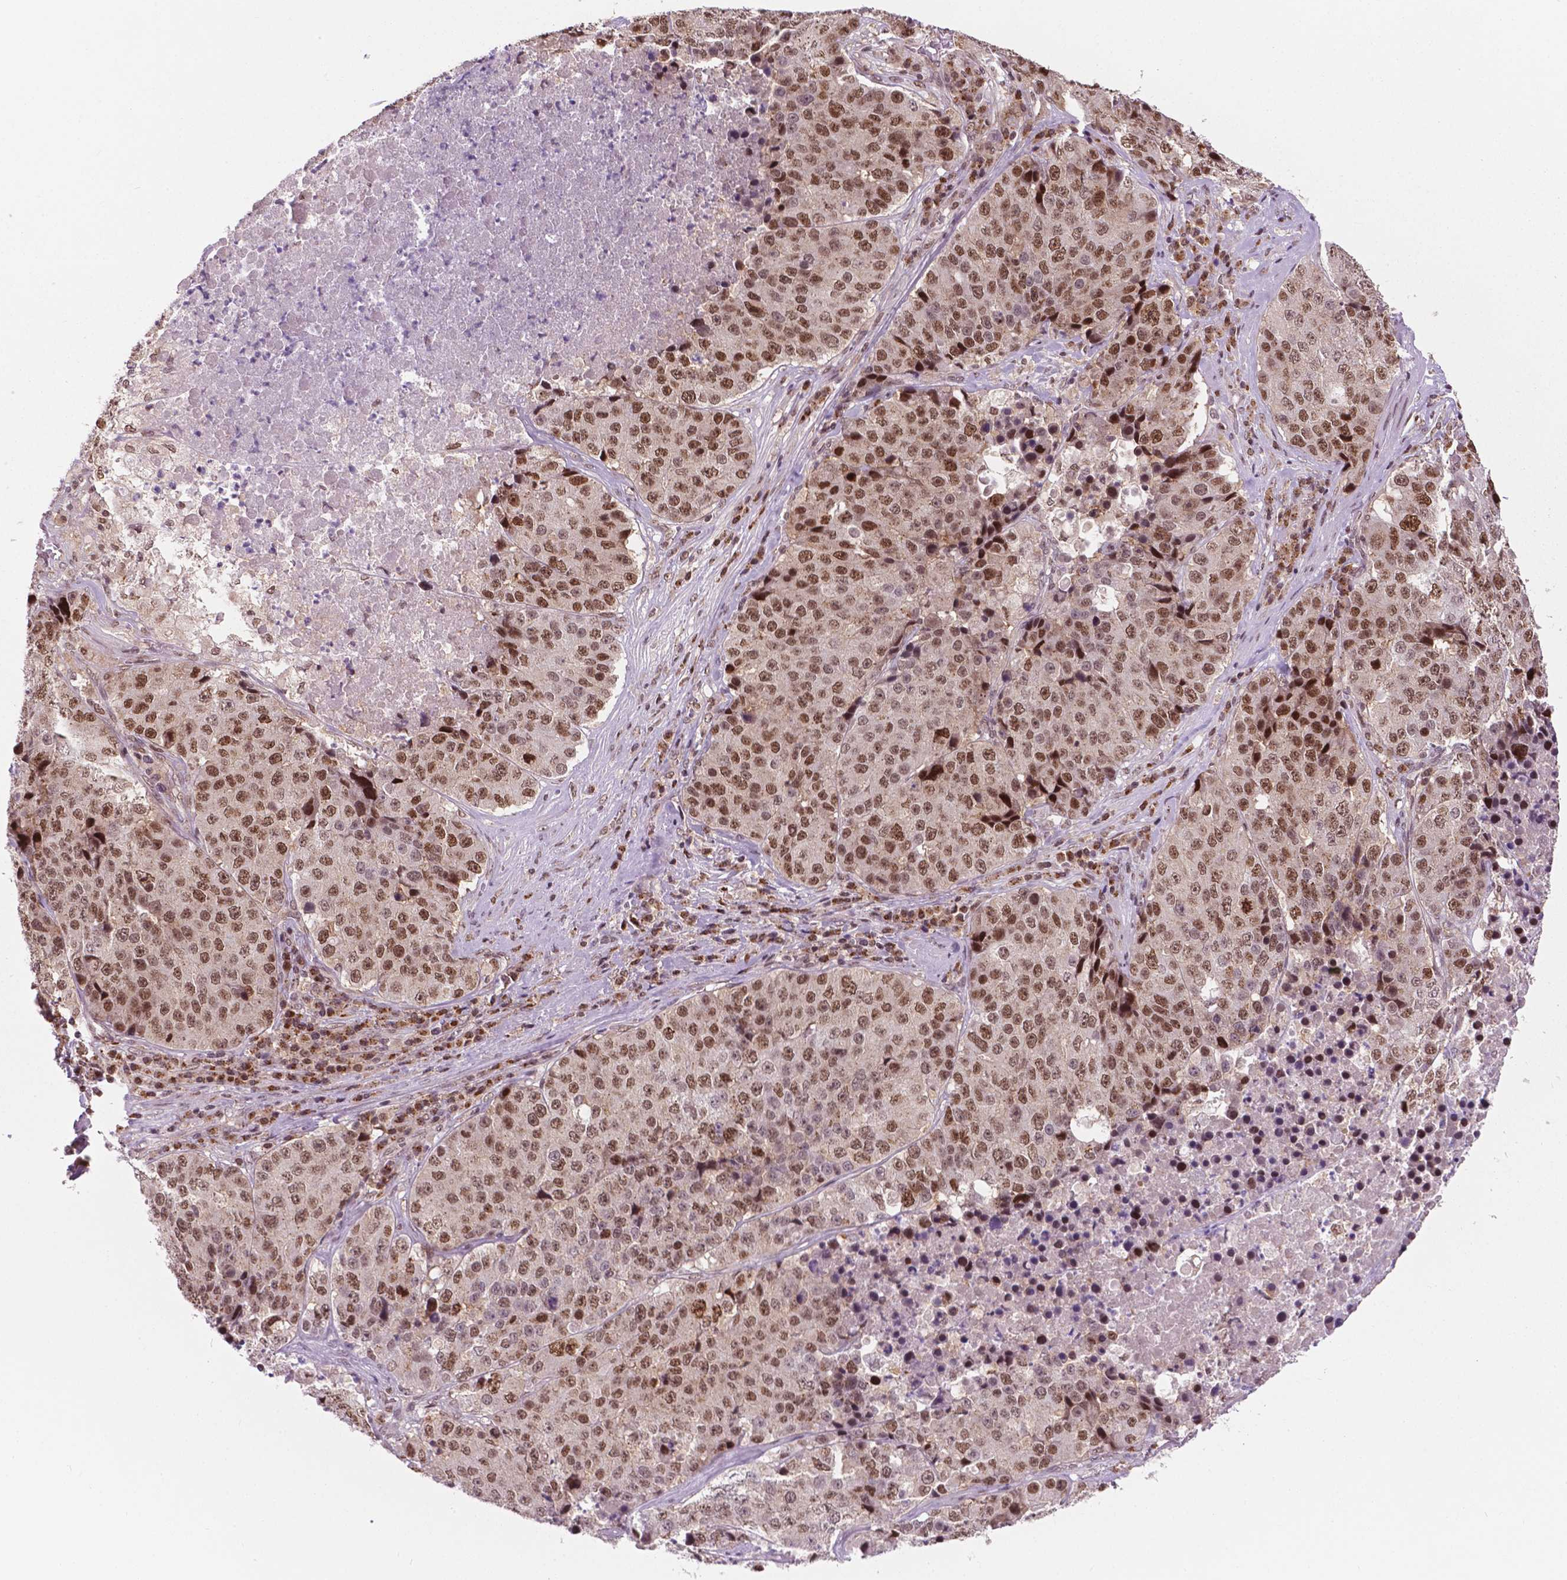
{"staining": {"intensity": "moderate", "quantity": ">75%", "location": "nuclear"}, "tissue": "stomach cancer", "cell_type": "Tumor cells", "image_type": "cancer", "snomed": [{"axis": "morphology", "description": "Adenocarcinoma, NOS"}, {"axis": "topography", "description": "Stomach"}], "caption": "A brown stain shows moderate nuclear positivity of a protein in human stomach cancer tumor cells.", "gene": "PER2", "patient": {"sex": "male", "age": 71}}